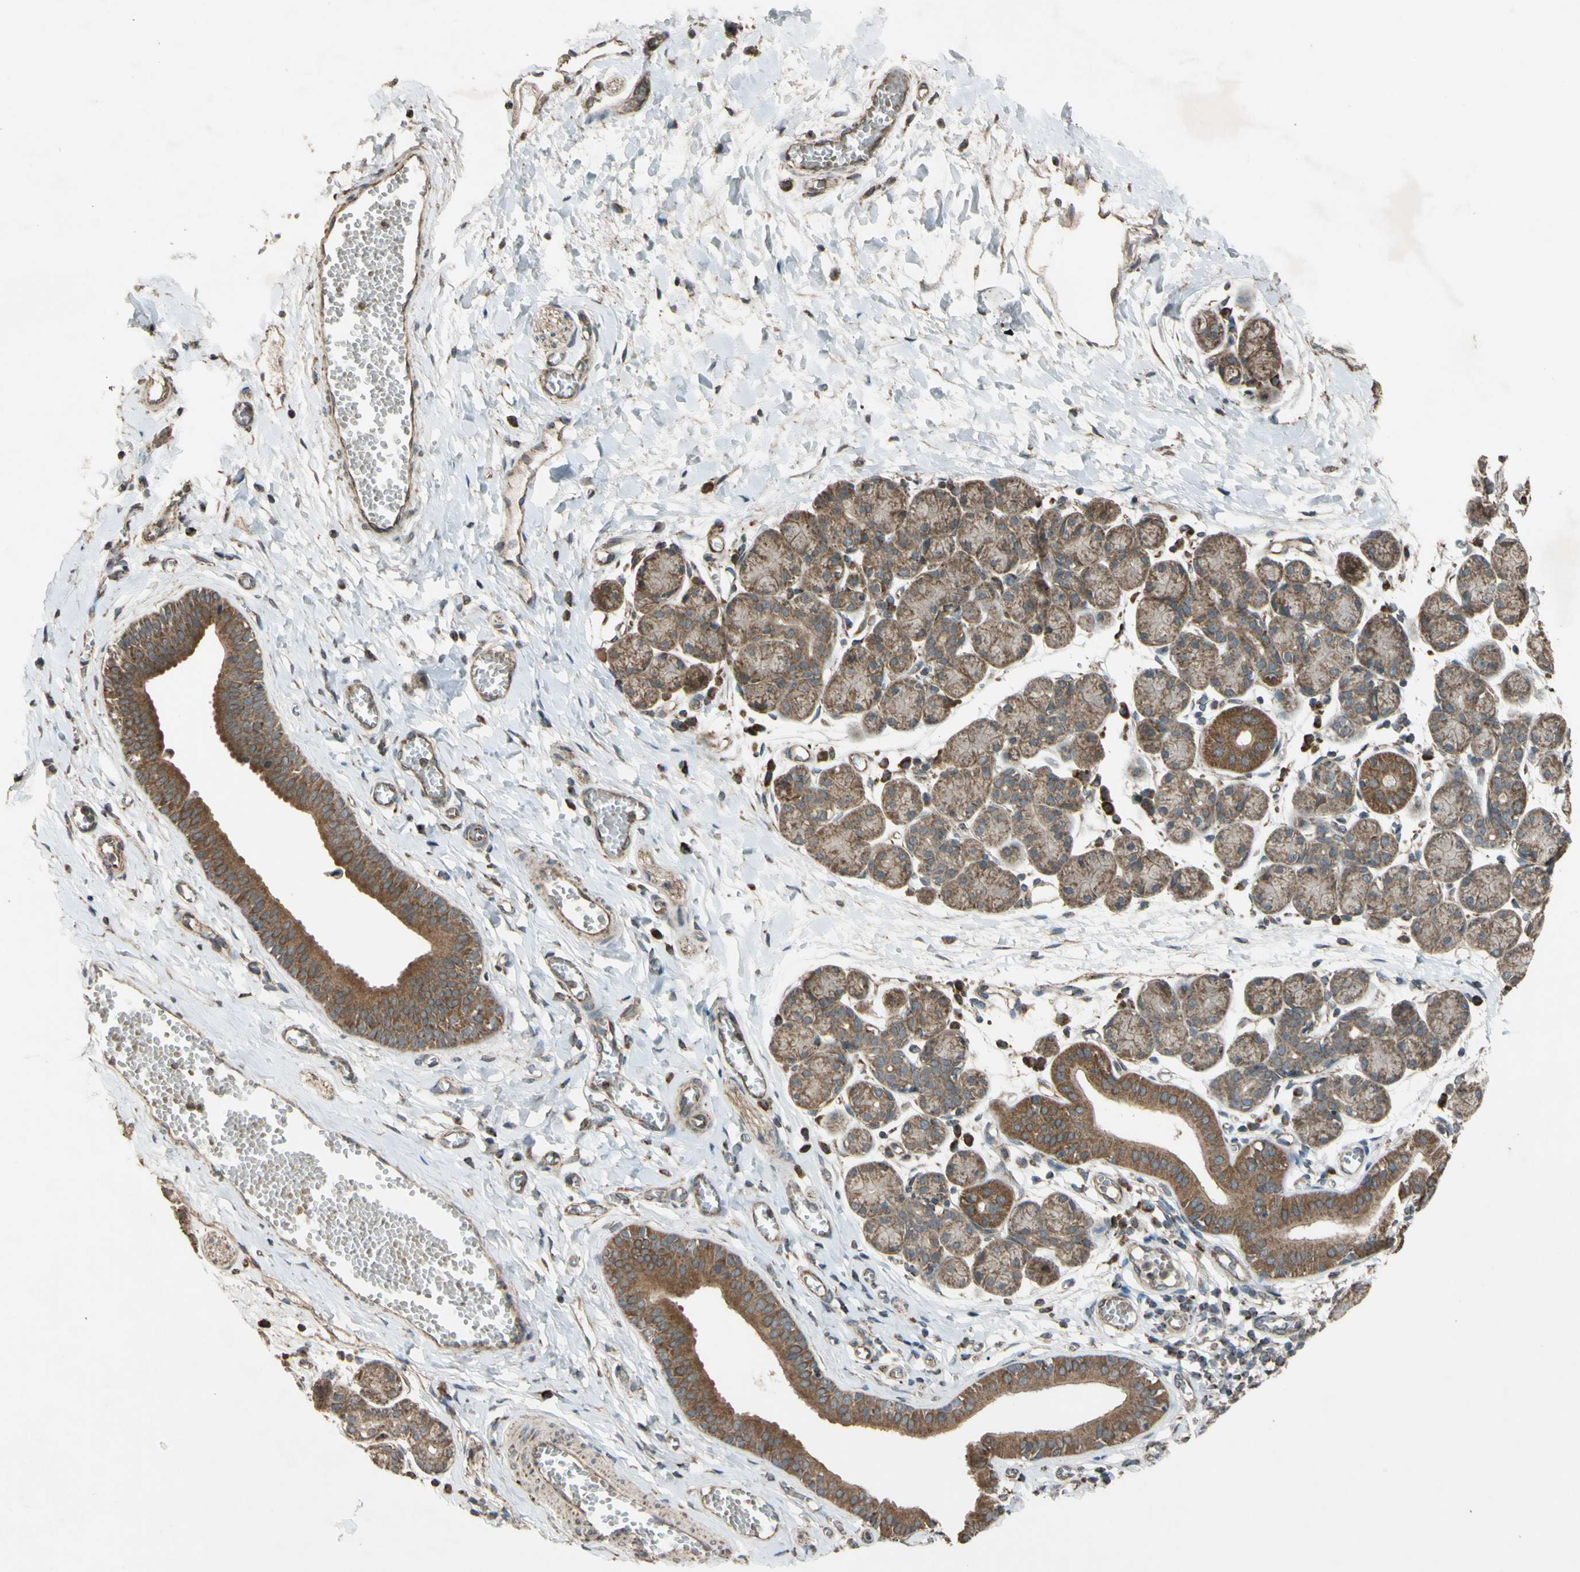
{"staining": {"intensity": "moderate", "quantity": "25%-75%", "location": "cytoplasmic/membranous"}, "tissue": "salivary gland", "cell_type": "Glandular cells", "image_type": "normal", "snomed": [{"axis": "morphology", "description": "Normal tissue, NOS"}, {"axis": "morphology", "description": "Inflammation, NOS"}, {"axis": "topography", "description": "Lymph node"}, {"axis": "topography", "description": "Salivary gland"}], "caption": "A high-resolution micrograph shows IHC staining of benign salivary gland, which reveals moderate cytoplasmic/membranous staining in approximately 25%-75% of glandular cells.", "gene": "ACOT8", "patient": {"sex": "male", "age": 3}}